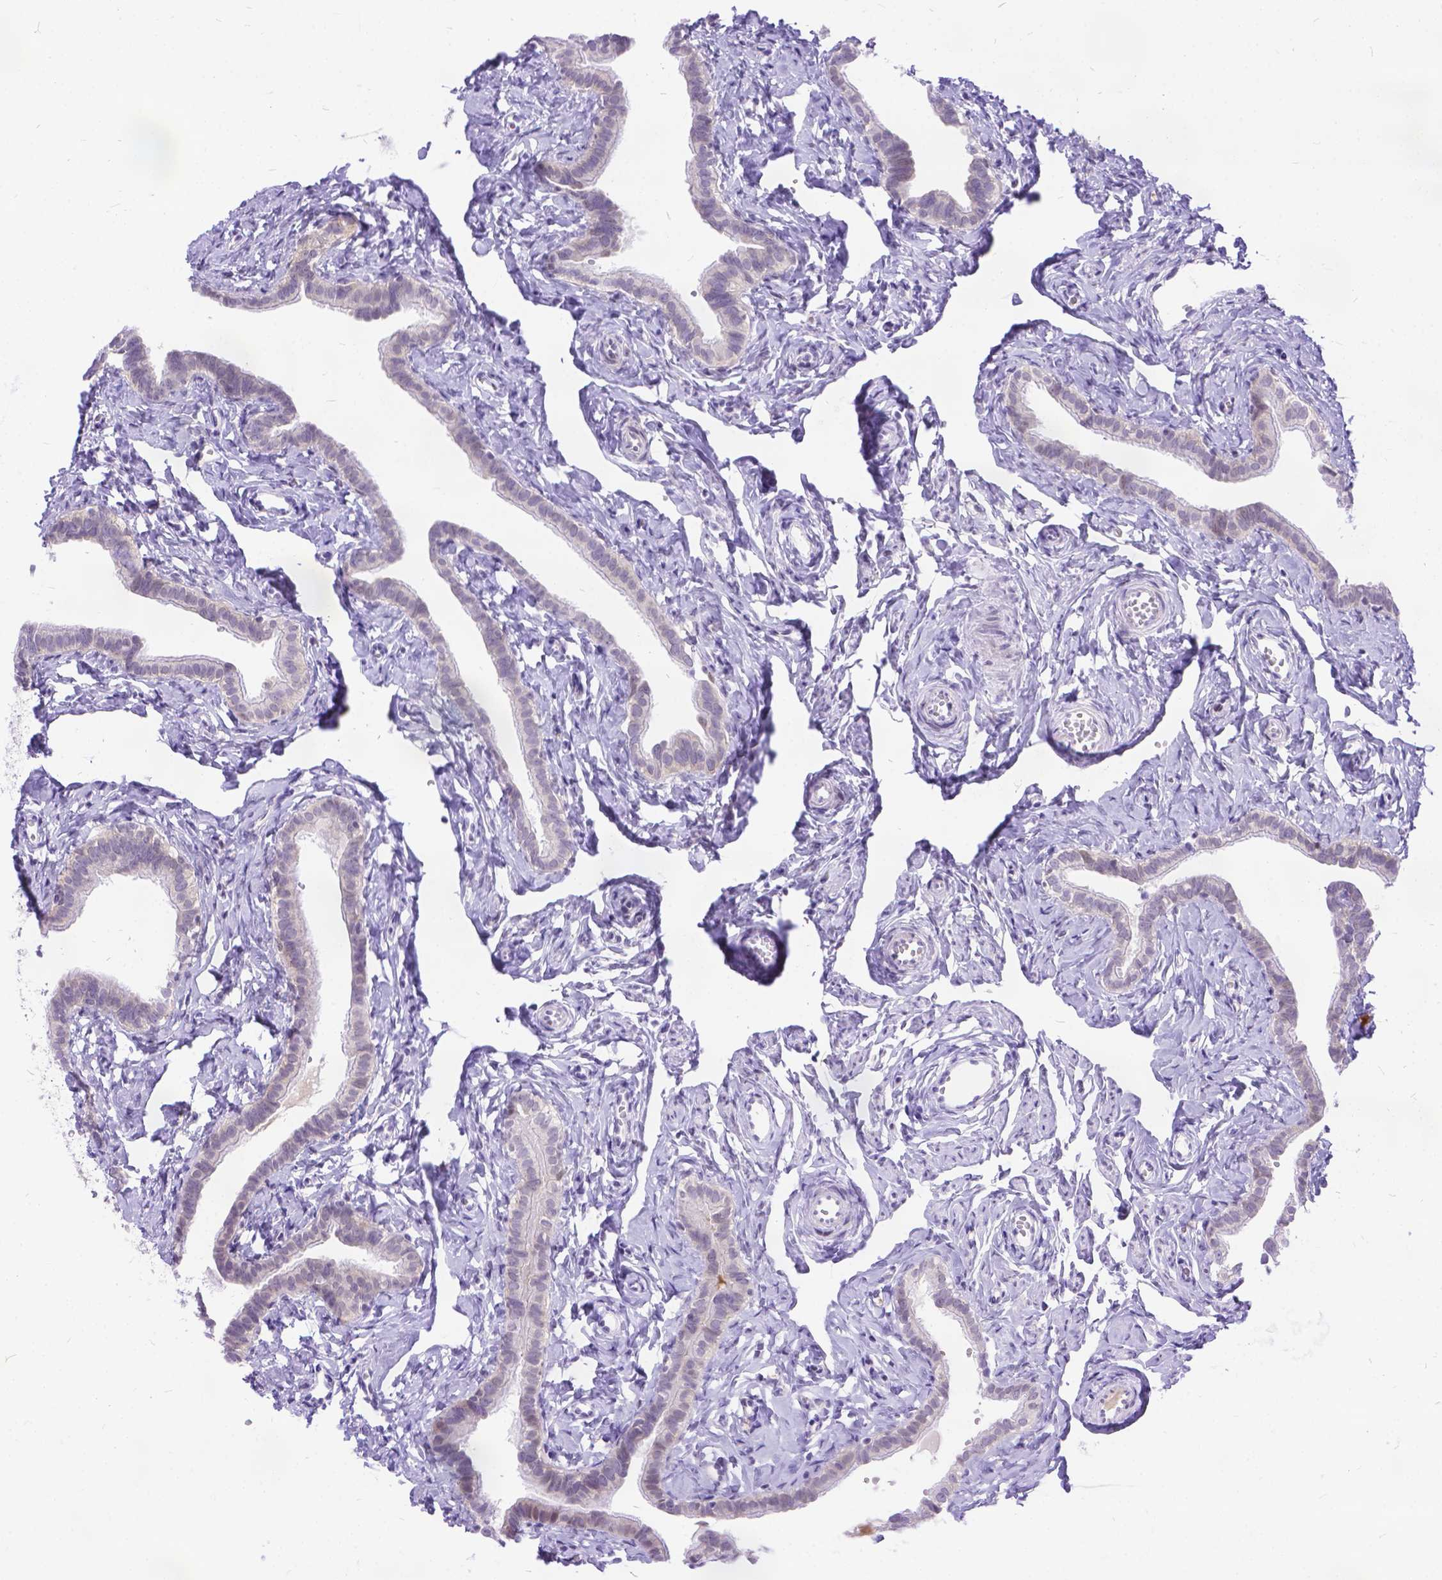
{"staining": {"intensity": "weak", "quantity": "<25%", "location": "cytoplasmic/membranous,nuclear"}, "tissue": "fallopian tube", "cell_type": "Glandular cells", "image_type": "normal", "snomed": [{"axis": "morphology", "description": "Normal tissue, NOS"}, {"axis": "topography", "description": "Fallopian tube"}], "caption": "Glandular cells show no significant protein expression in normal fallopian tube. Nuclei are stained in blue.", "gene": "FAM124B", "patient": {"sex": "female", "age": 41}}